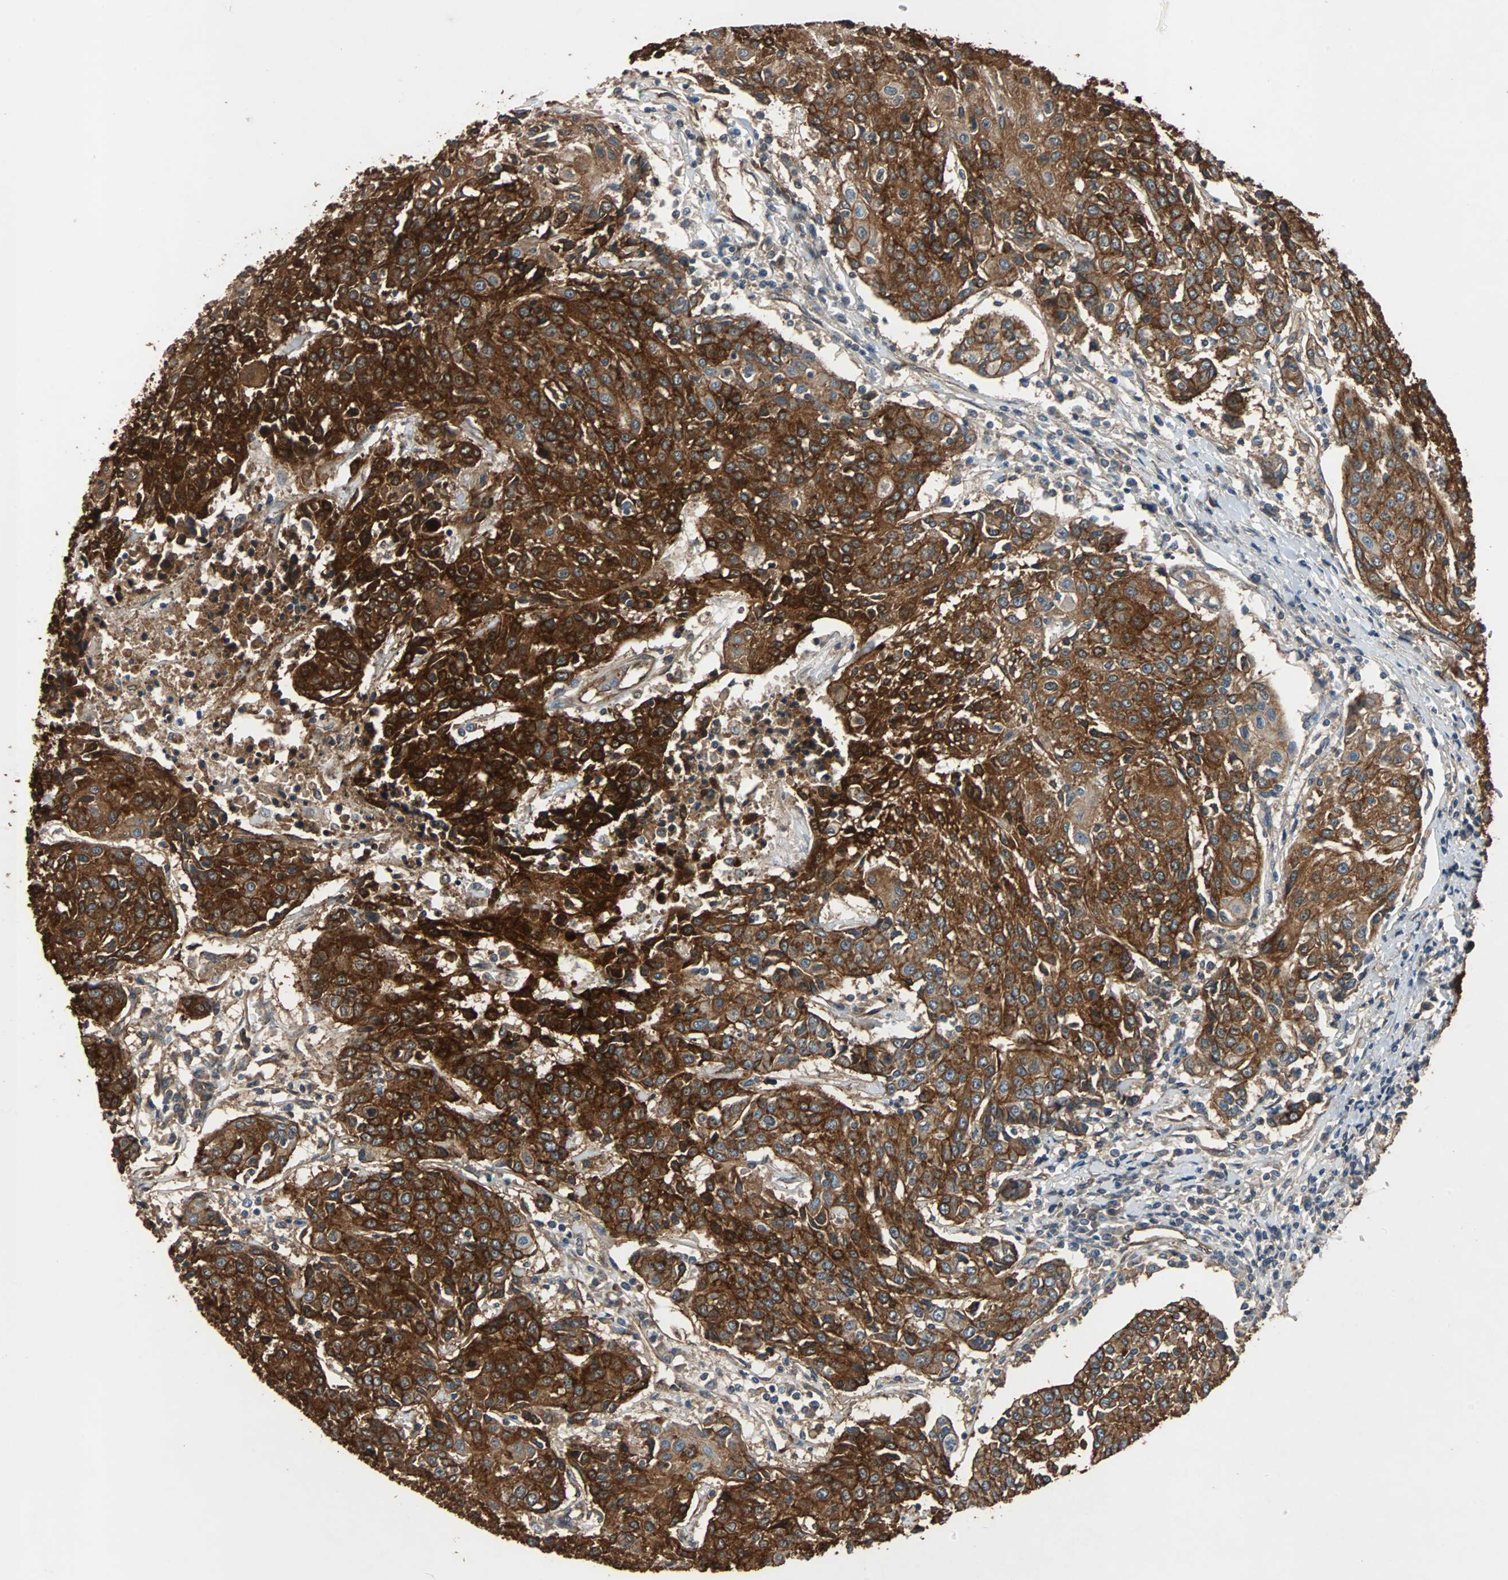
{"staining": {"intensity": "strong", "quantity": ">75%", "location": "cytoplasmic/membranous"}, "tissue": "urothelial cancer", "cell_type": "Tumor cells", "image_type": "cancer", "snomed": [{"axis": "morphology", "description": "Urothelial carcinoma, High grade"}, {"axis": "topography", "description": "Urinary bladder"}], "caption": "Approximately >75% of tumor cells in human high-grade urothelial carcinoma display strong cytoplasmic/membranous protein expression as visualized by brown immunohistochemical staining.", "gene": "NDRG1", "patient": {"sex": "female", "age": 85}}